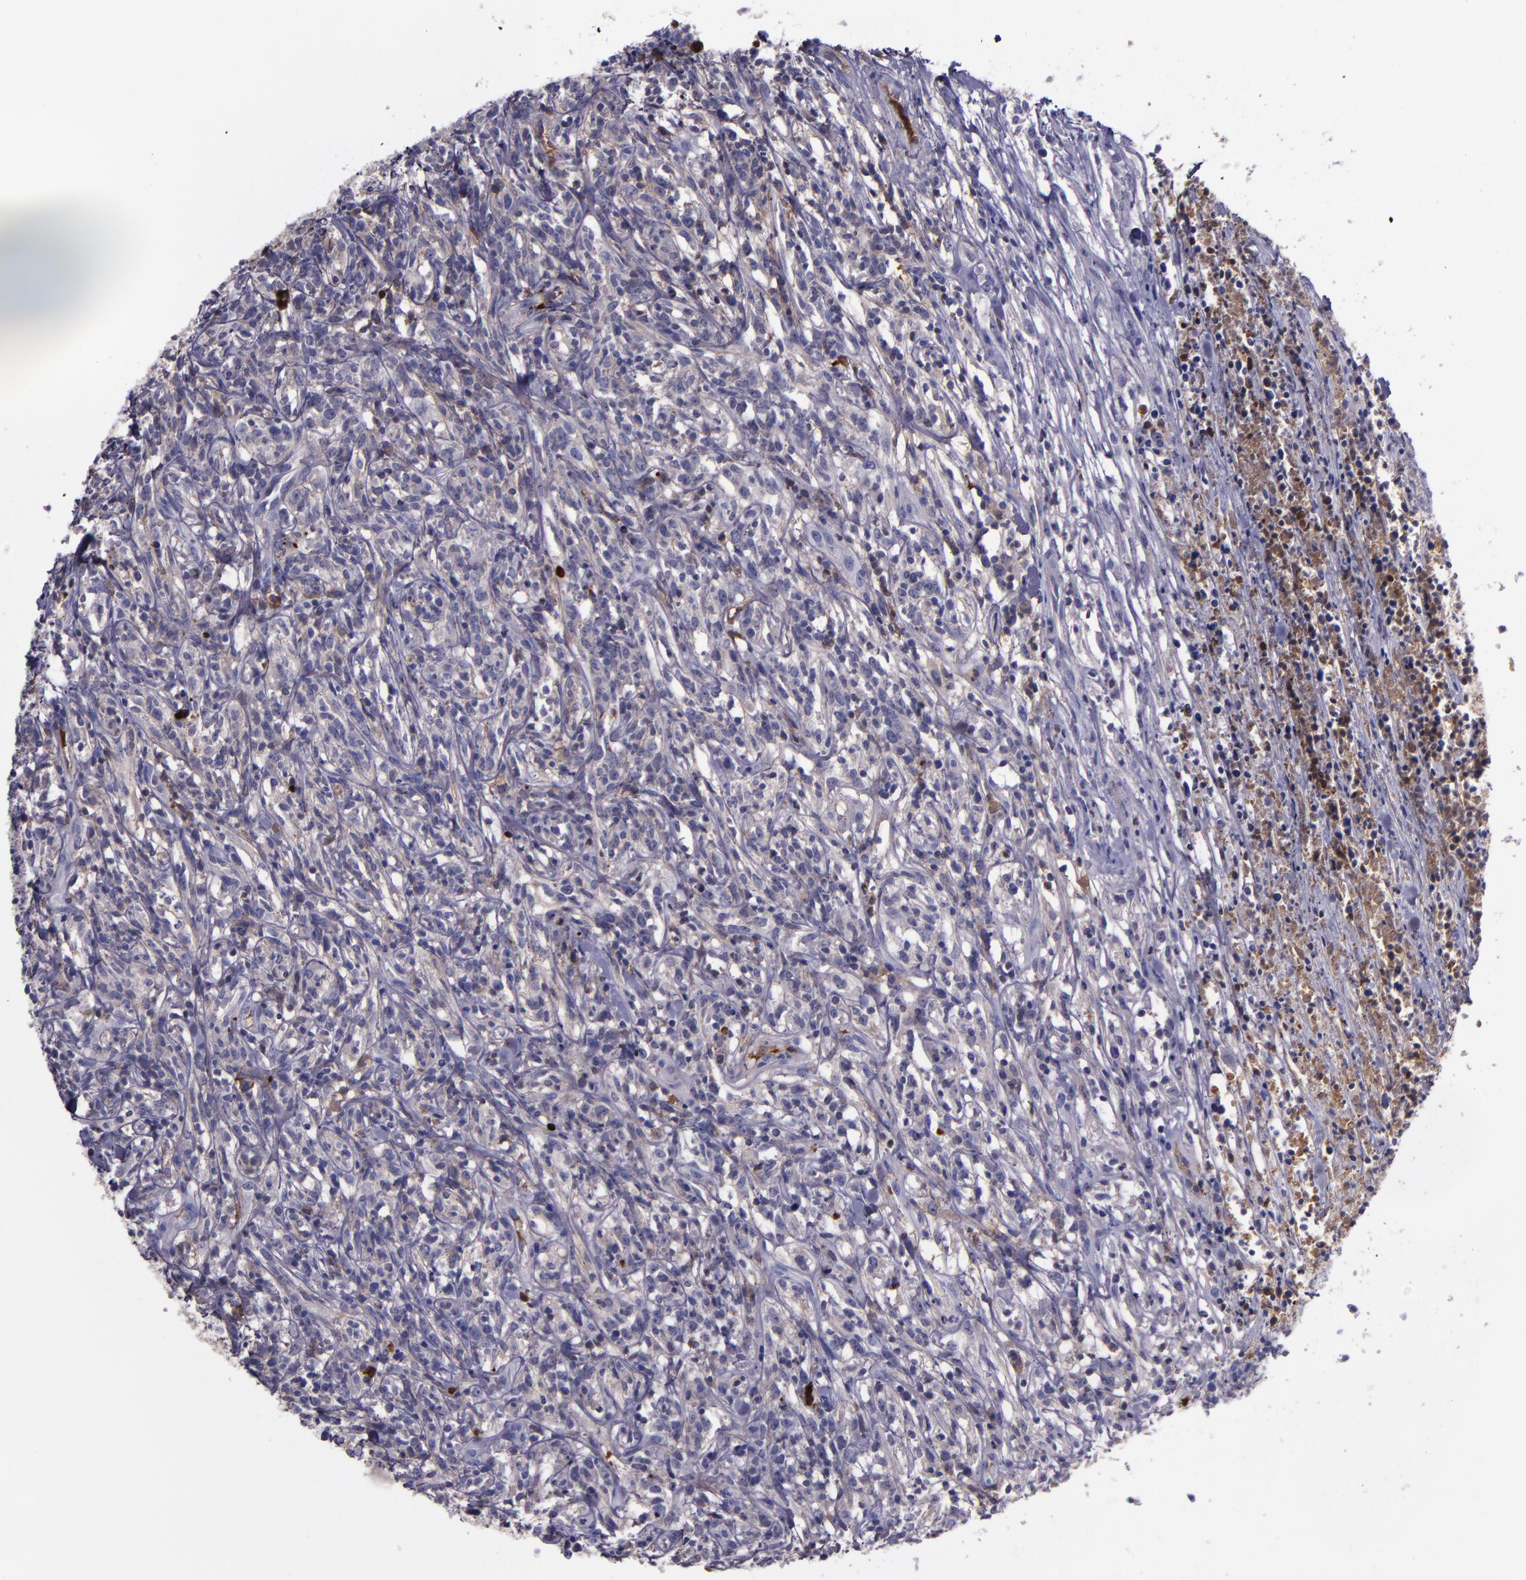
{"staining": {"intensity": "negative", "quantity": "none", "location": "none"}, "tissue": "lymphoma", "cell_type": "Tumor cells", "image_type": "cancer", "snomed": [{"axis": "morphology", "description": "Malignant lymphoma, non-Hodgkin's type, High grade"}, {"axis": "topography", "description": "Lymph node"}], "caption": "High magnification brightfield microscopy of high-grade malignant lymphoma, non-Hodgkin's type stained with DAB (brown) and counterstained with hematoxylin (blue): tumor cells show no significant expression. (DAB immunohistochemistry with hematoxylin counter stain).", "gene": "APOH", "patient": {"sex": "female", "age": 73}}